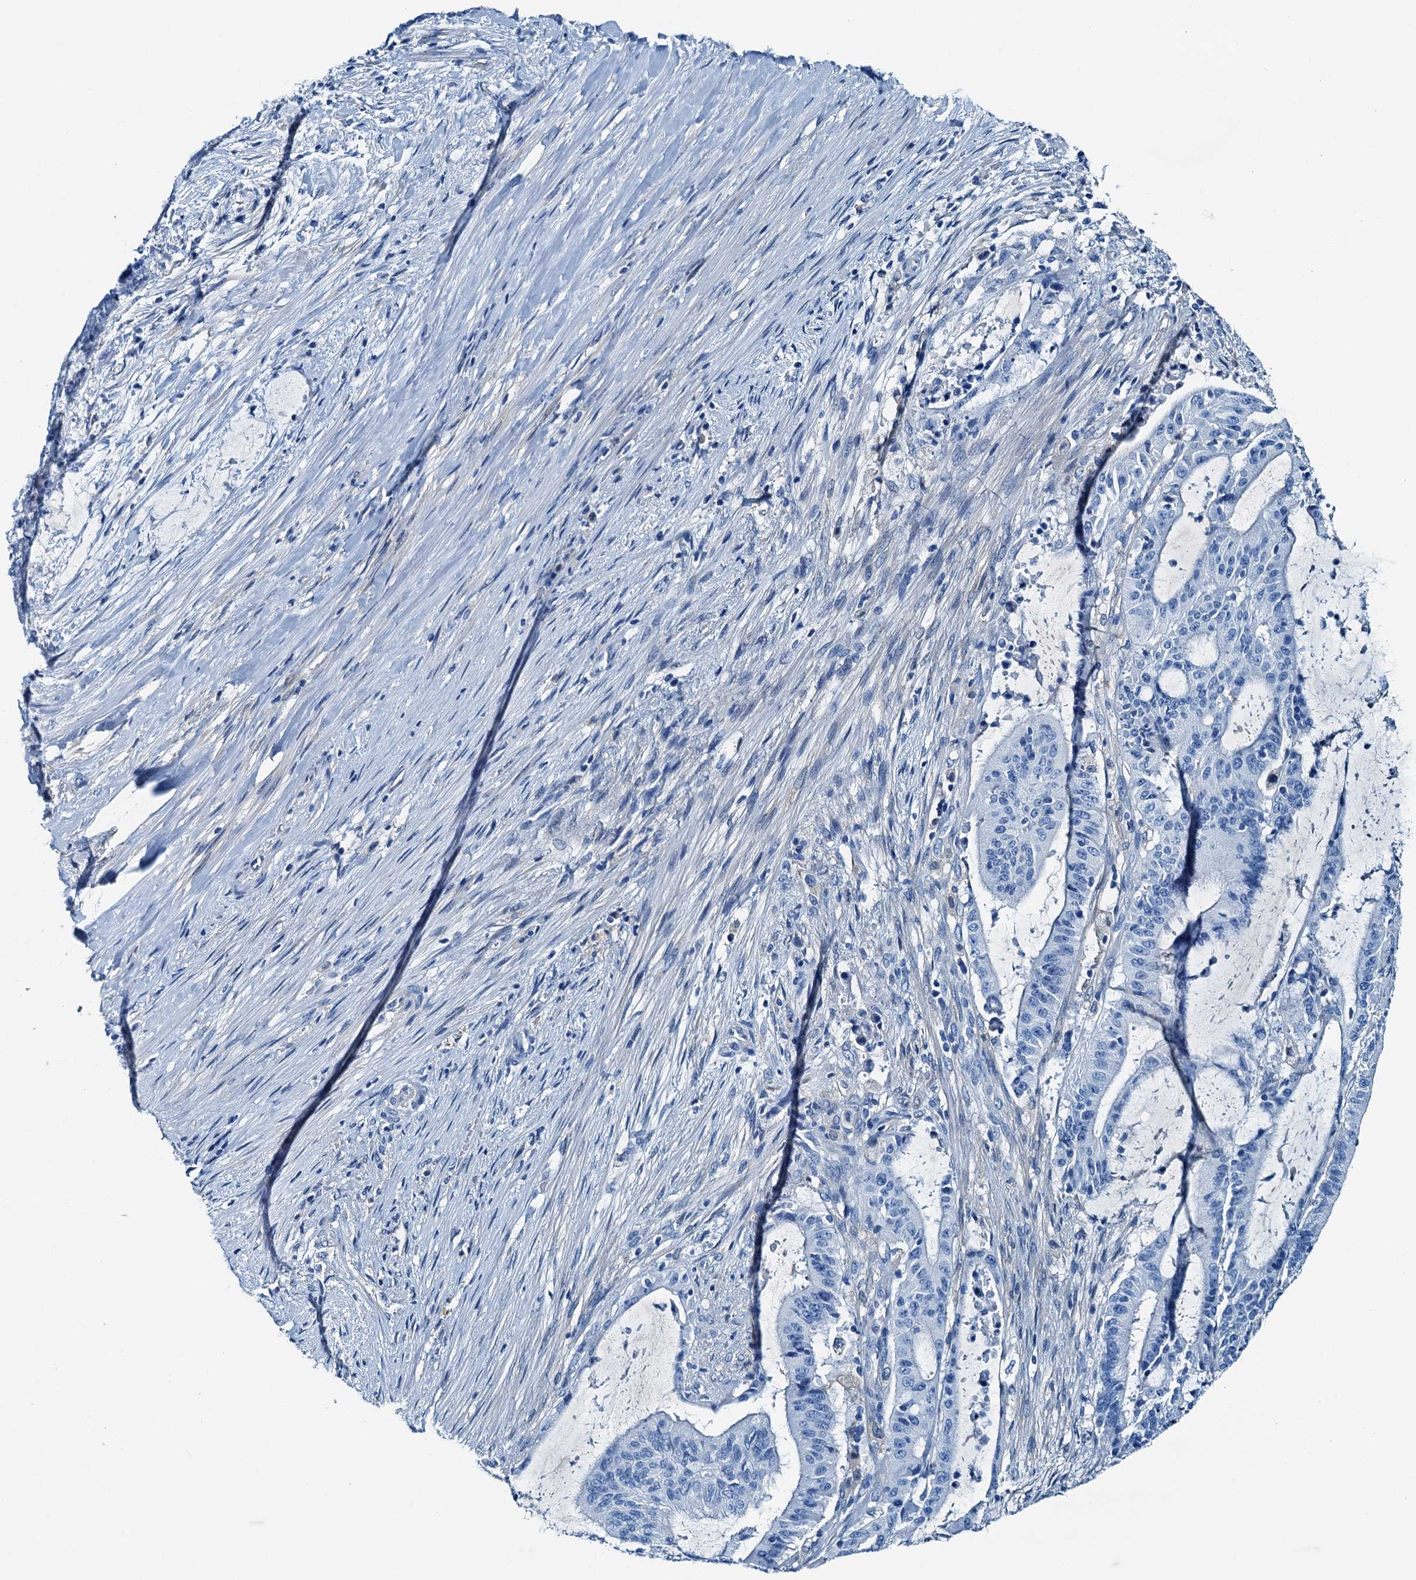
{"staining": {"intensity": "negative", "quantity": "none", "location": "none"}, "tissue": "liver cancer", "cell_type": "Tumor cells", "image_type": "cancer", "snomed": [{"axis": "morphology", "description": "Normal tissue, NOS"}, {"axis": "morphology", "description": "Cholangiocarcinoma"}, {"axis": "topography", "description": "Liver"}, {"axis": "topography", "description": "Peripheral nerve tissue"}], "caption": "The immunohistochemistry photomicrograph has no significant staining in tumor cells of liver cancer tissue.", "gene": "RAB3IL1", "patient": {"sex": "female", "age": 73}}